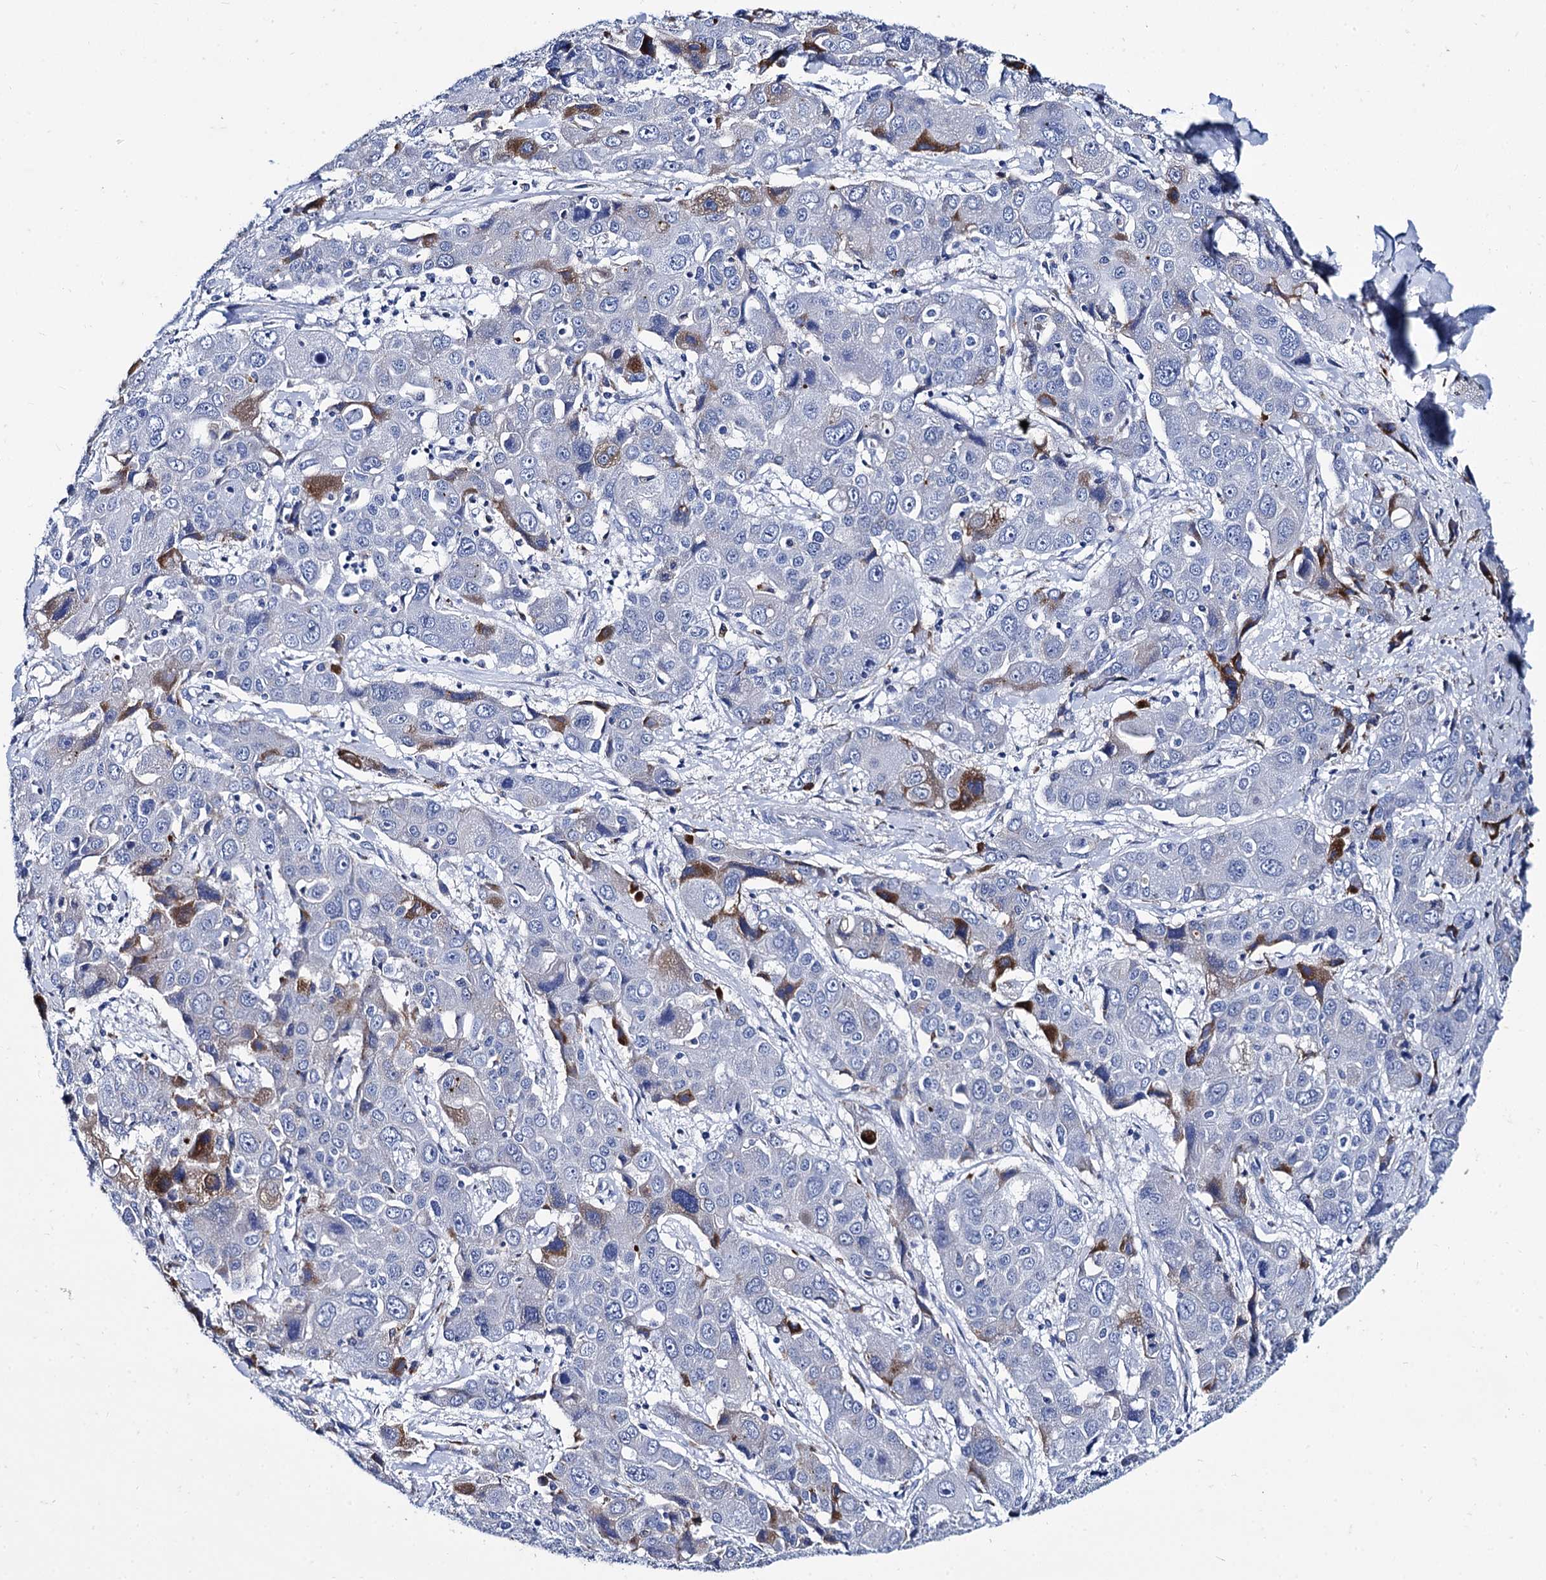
{"staining": {"intensity": "moderate", "quantity": "<25%", "location": "cytoplasmic/membranous"}, "tissue": "liver cancer", "cell_type": "Tumor cells", "image_type": "cancer", "snomed": [{"axis": "morphology", "description": "Cholangiocarcinoma"}, {"axis": "topography", "description": "Liver"}], "caption": "Liver cancer stained with a protein marker reveals moderate staining in tumor cells.", "gene": "APOD", "patient": {"sex": "male", "age": 67}}